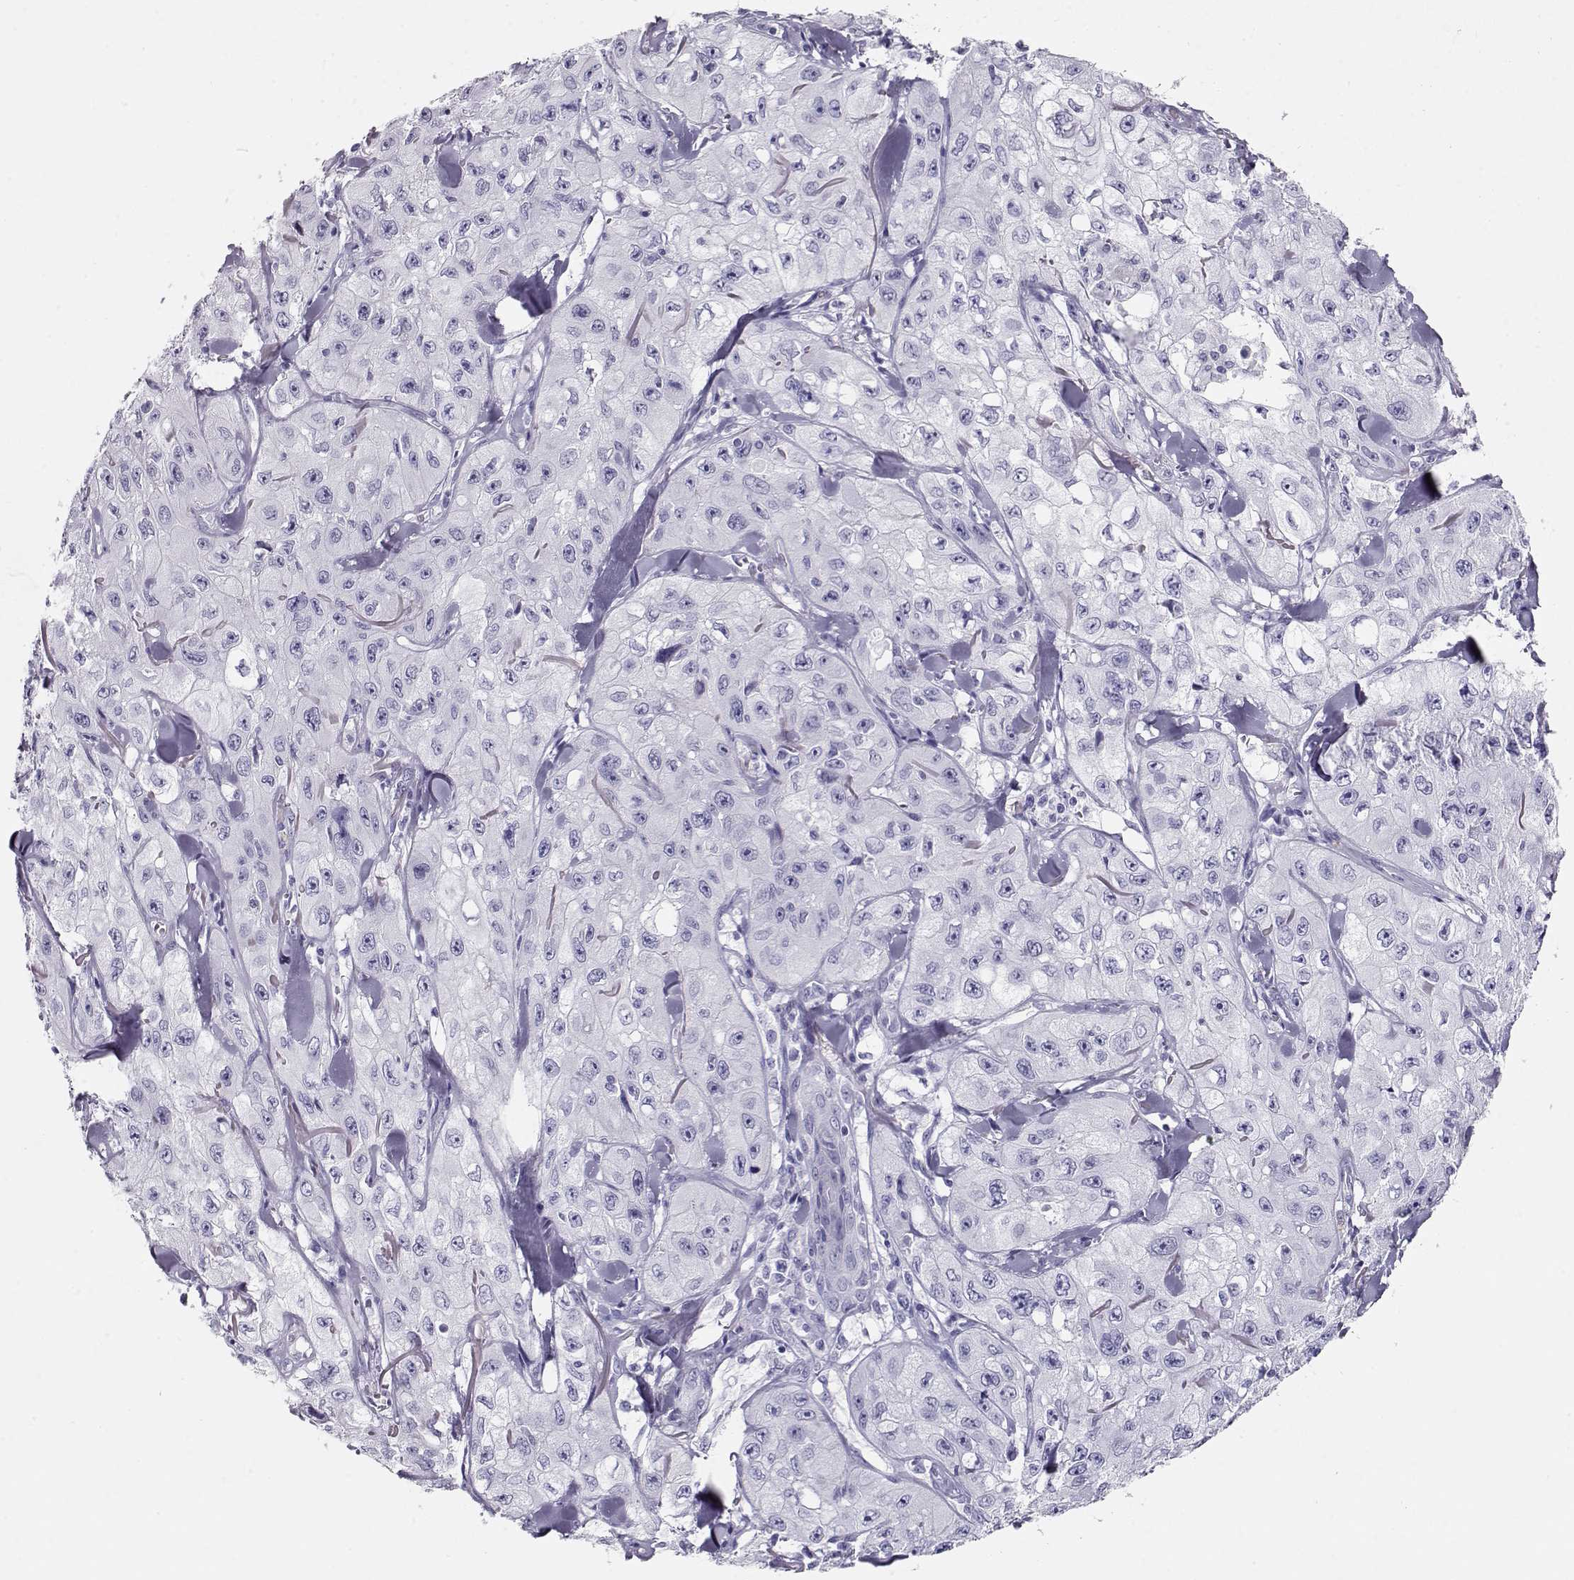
{"staining": {"intensity": "negative", "quantity": "none", "location": "none"}, "tissue": "skin cancer", "cell_type": "Tumor cells", "image_type": "cancer", "snomed": [{"axis": "morphology", "description": "Squamous cell carcinoma, NOS"}, {"axis": "topography", "description": "Skin"}, {"axis": "topography", "description": "Subcutis"}], "caption": "Photomicrograph shows no significant protein expression in tumor cells of skin squamous cell carcinoma.", "gene": "ACTN2", "patient": {"sex": "male", "age": 73}}